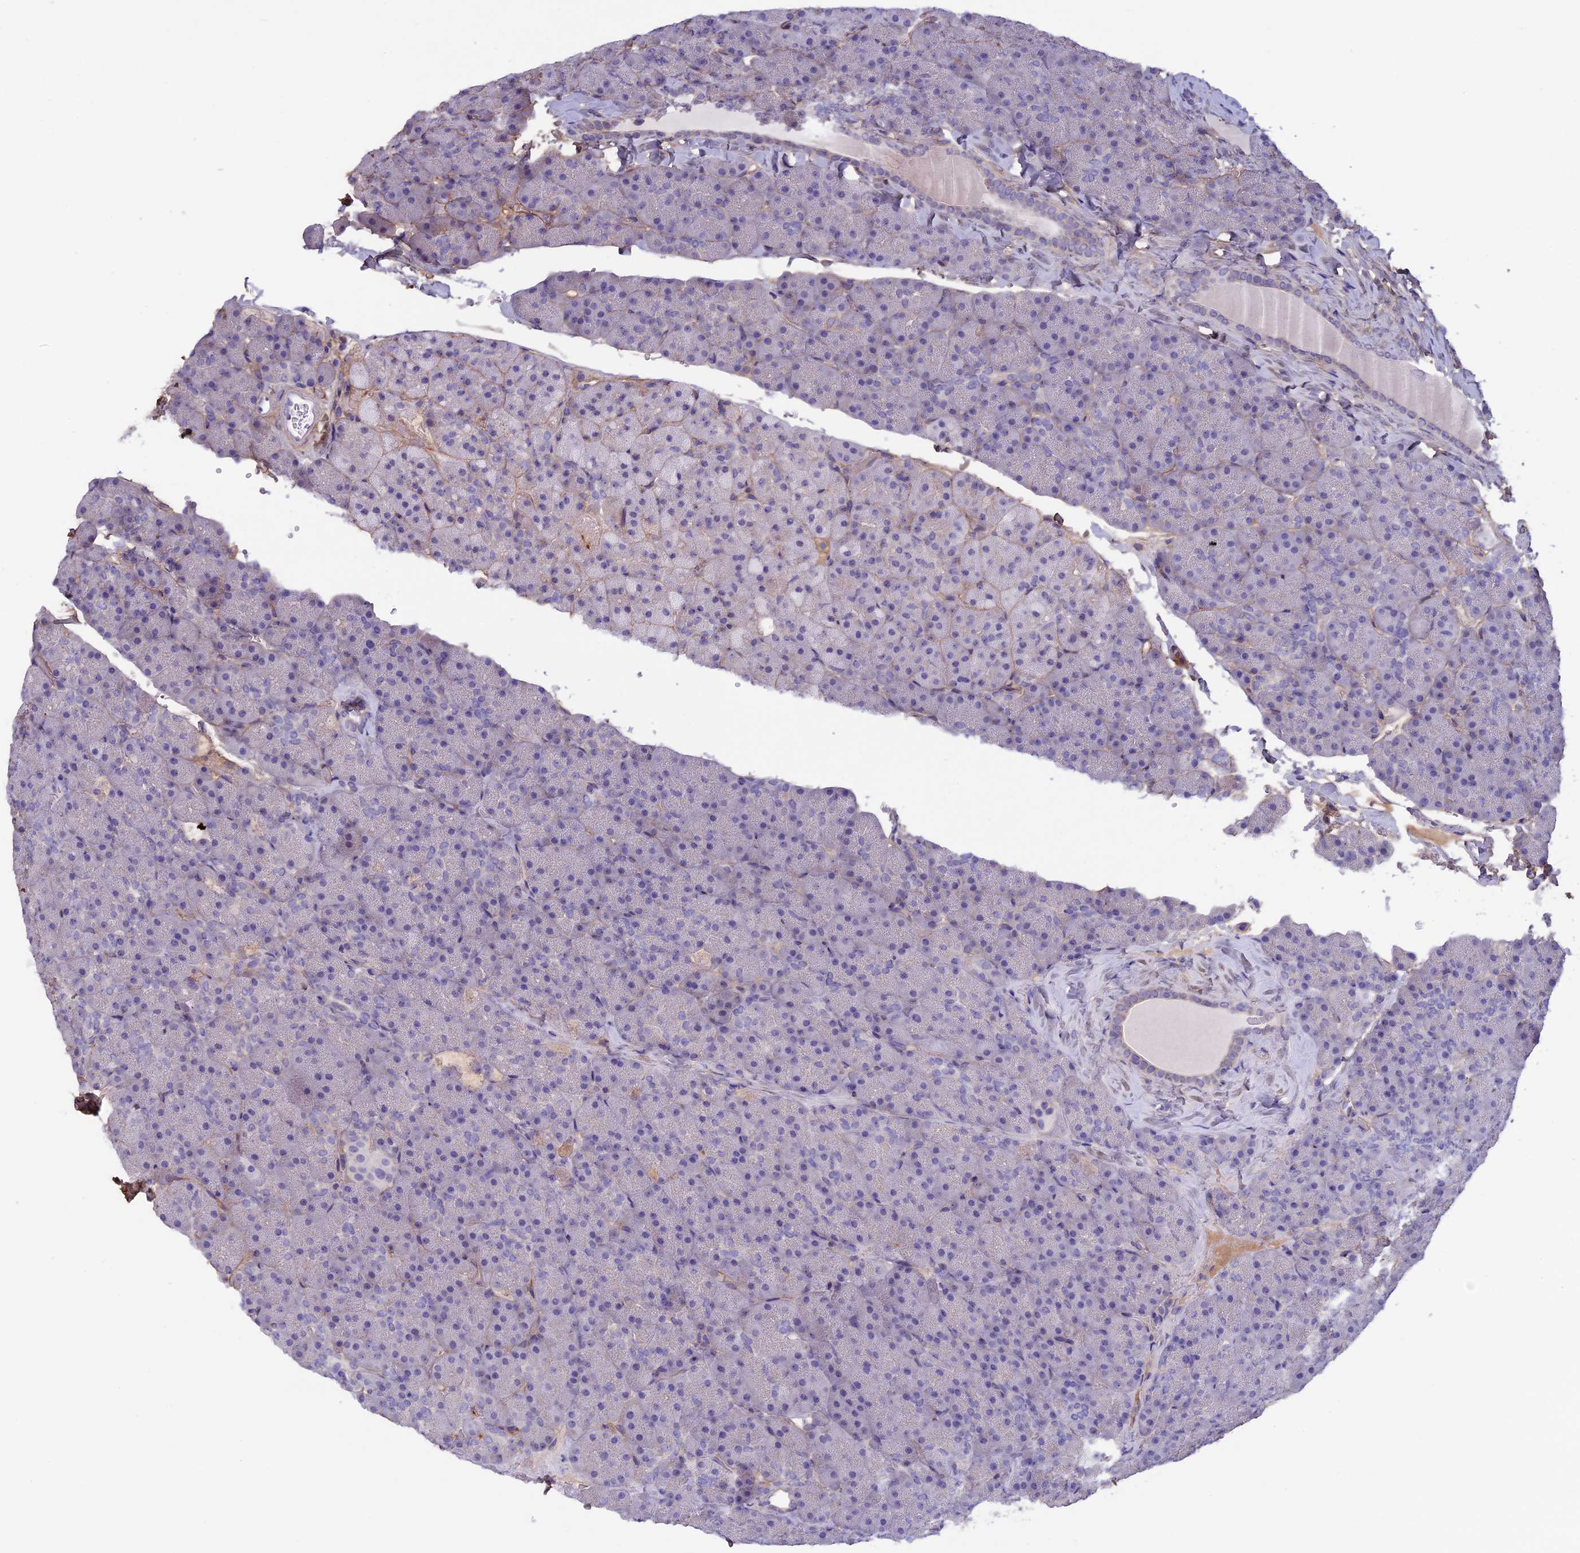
{"staining": {"intensity": "negative", "quantity": "none", "location": "none"}, "tissue": "pancreas", "cell_type": "Exocrine glandular cells", "image_type": "normal", "snomed": [{"axis": "morphology", "description": "Normal tissue, NOS"}, {"axis": "topography", "description": "Pancreas"}], "caption": "This is an immunohistochemistry (IHC) photomicrograph of benign human pancreas. There is no staining in exocrine glandular cells.", "gene": "COL4A3", "patient": {"sex": "male", "age": 36}}